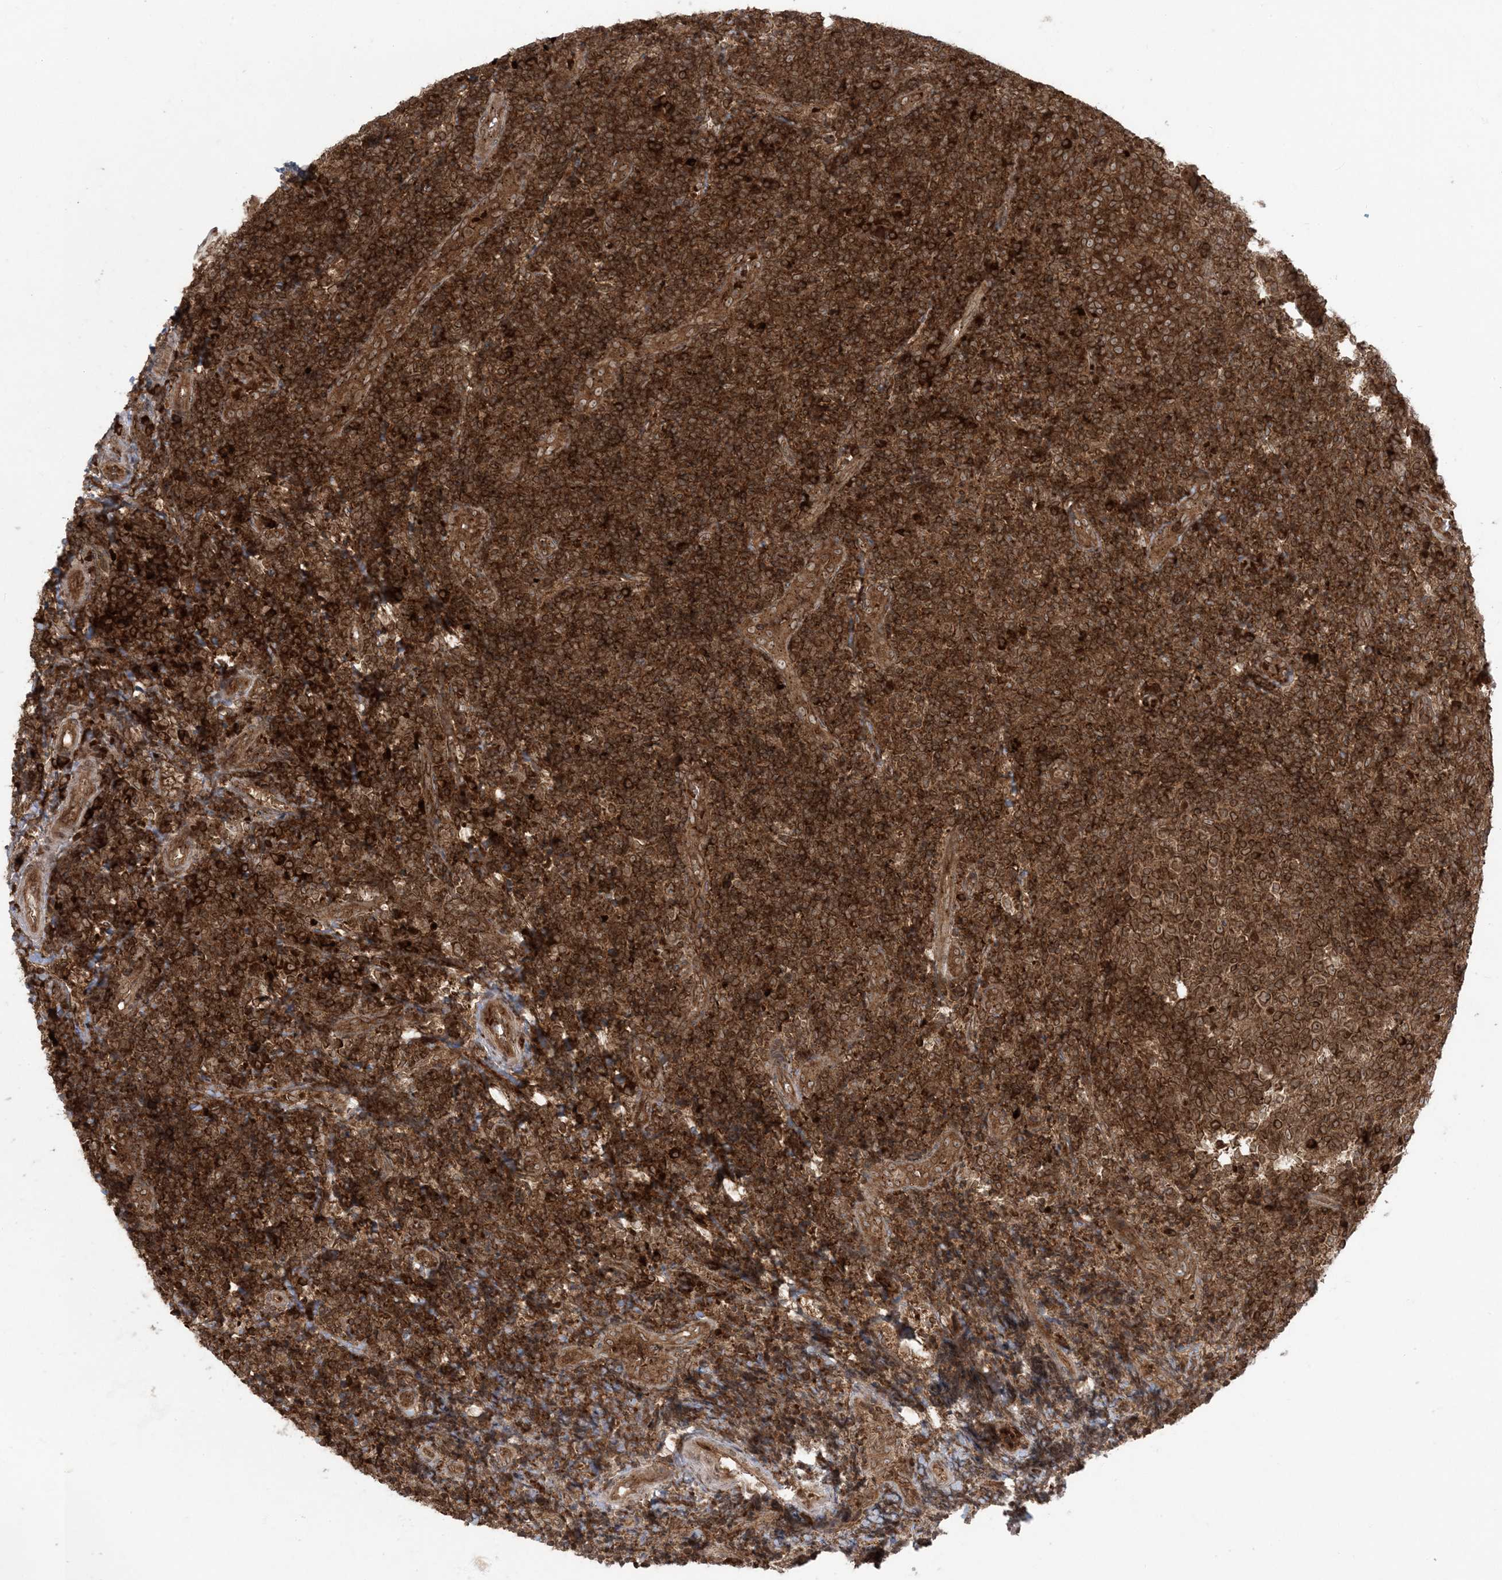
{"staining": {"intensity": "strong", "quantity": ">75%", "location": "cytoplasmic/membranous,nuclear"}, "tissue": "tonsil", "cell_type": "Germinal center cells", "image_type": "normal", "snomed": [{"axis": "morphology", "description": "Normal tissue, NOS"}, {"axis": "topography", "description": "Tonsil"}], "caption": "DAB (3,3'-diaminobenzidine) immunohistochemical staining of benign human tonsil reveals strong cytoplasmic/membranous,nuclear protein staining in about >75% of germinal center cells. The protein of interest is stained brown, and the nuclei are stained in blue (DAB IHC with brightfield microscopy, high magnification).", "gene": "DDX19B", "patient": {"sex": "female", "age": 19}}